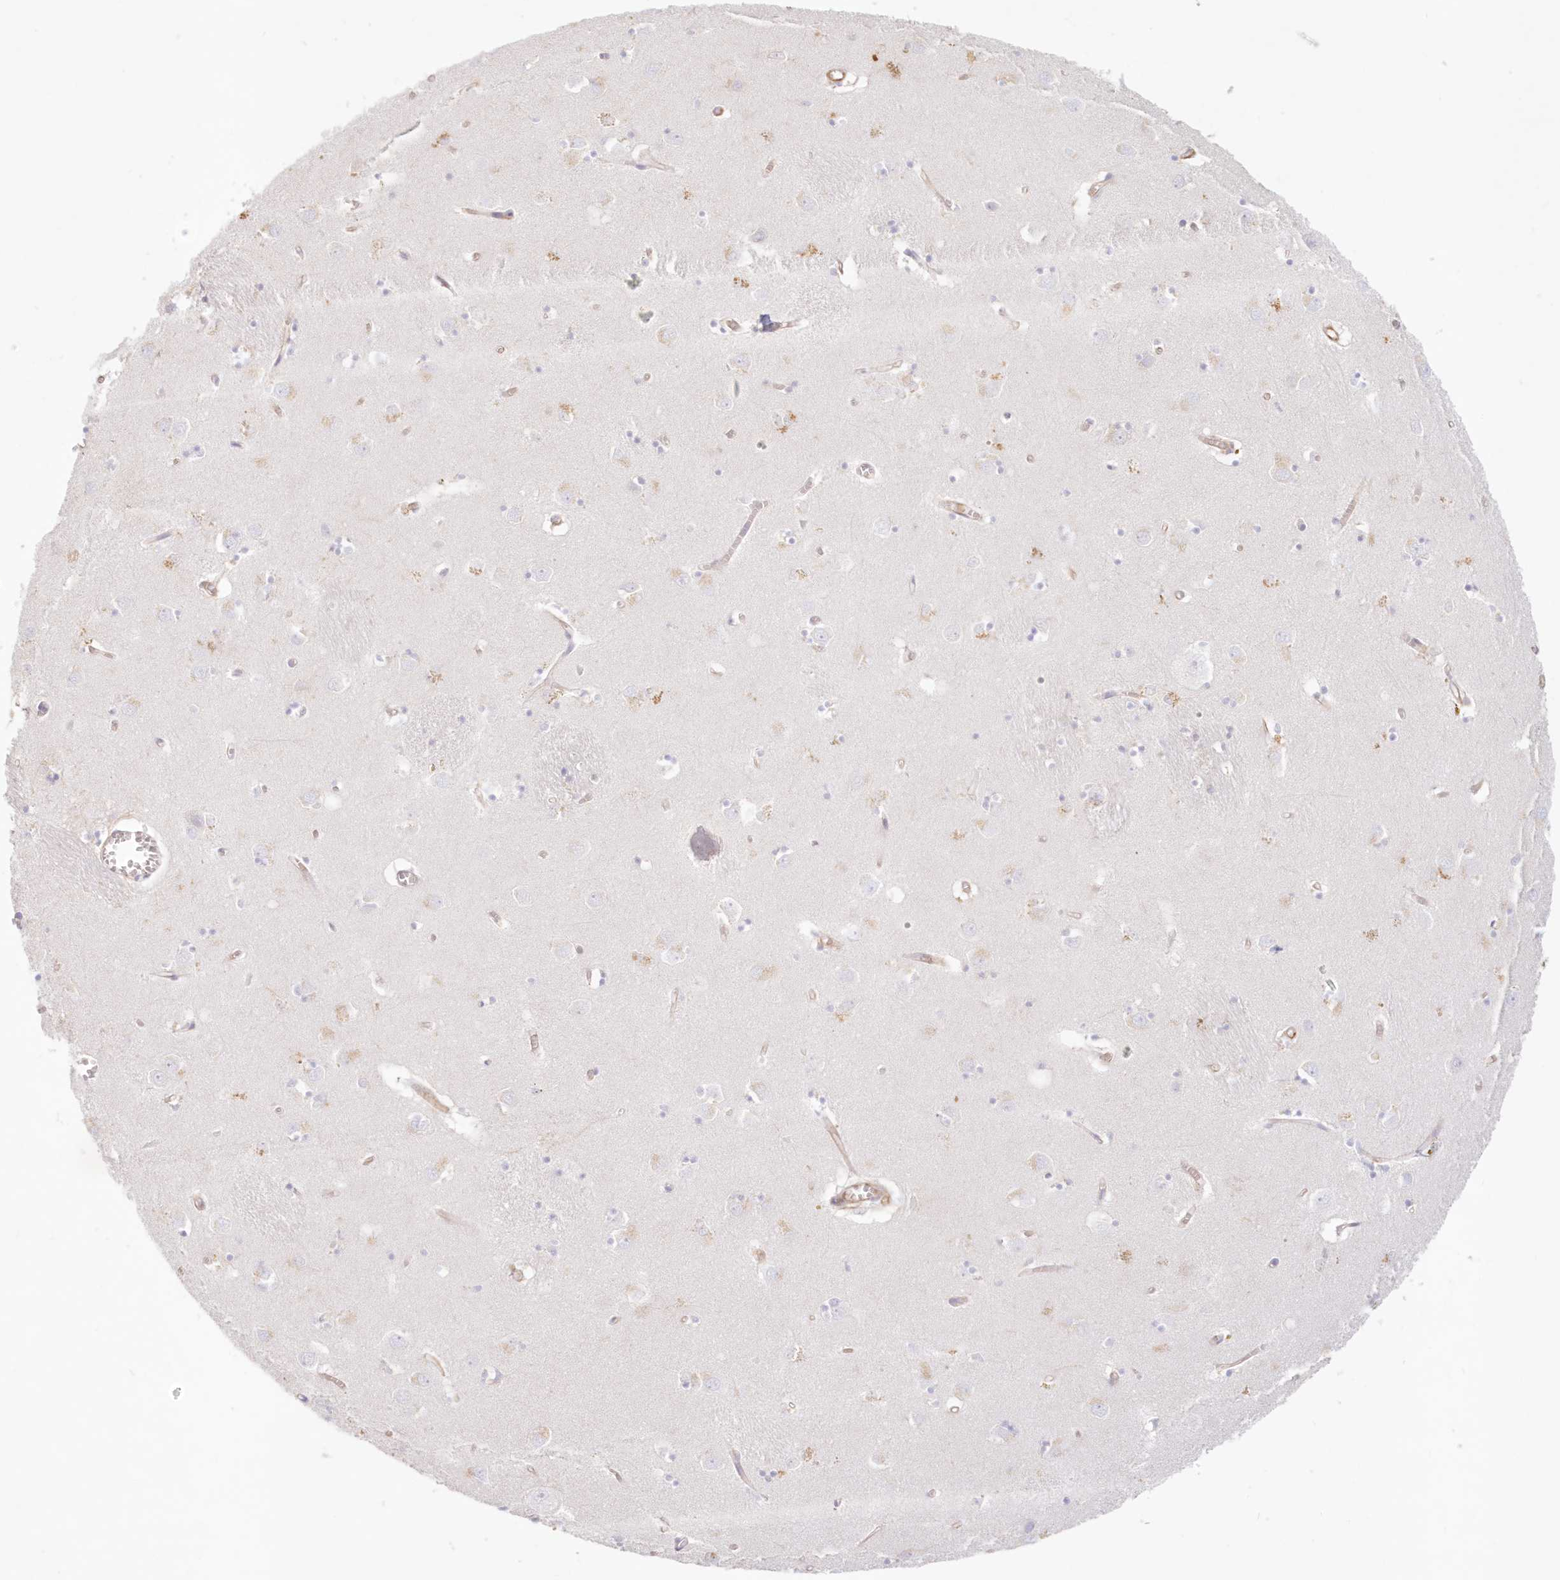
{"staining": {"intensity": "negative", "quantity": "none", "location": "none"}, "tissue": "caudate", "cell_type": "Glial cells", "image_type": "normal", "snomed": [{"axis": "morphology", "description": "Normal tissue, NOS"}, {"axis": "topography", "description": "Lateral ventricle wall"}], "caption": "Immunohistochemical staining of normal human caudate demonstrates no significant staining in glial cells.", "gene": "DMRTB1", "patient": {"sex": "male", "age": 70}}